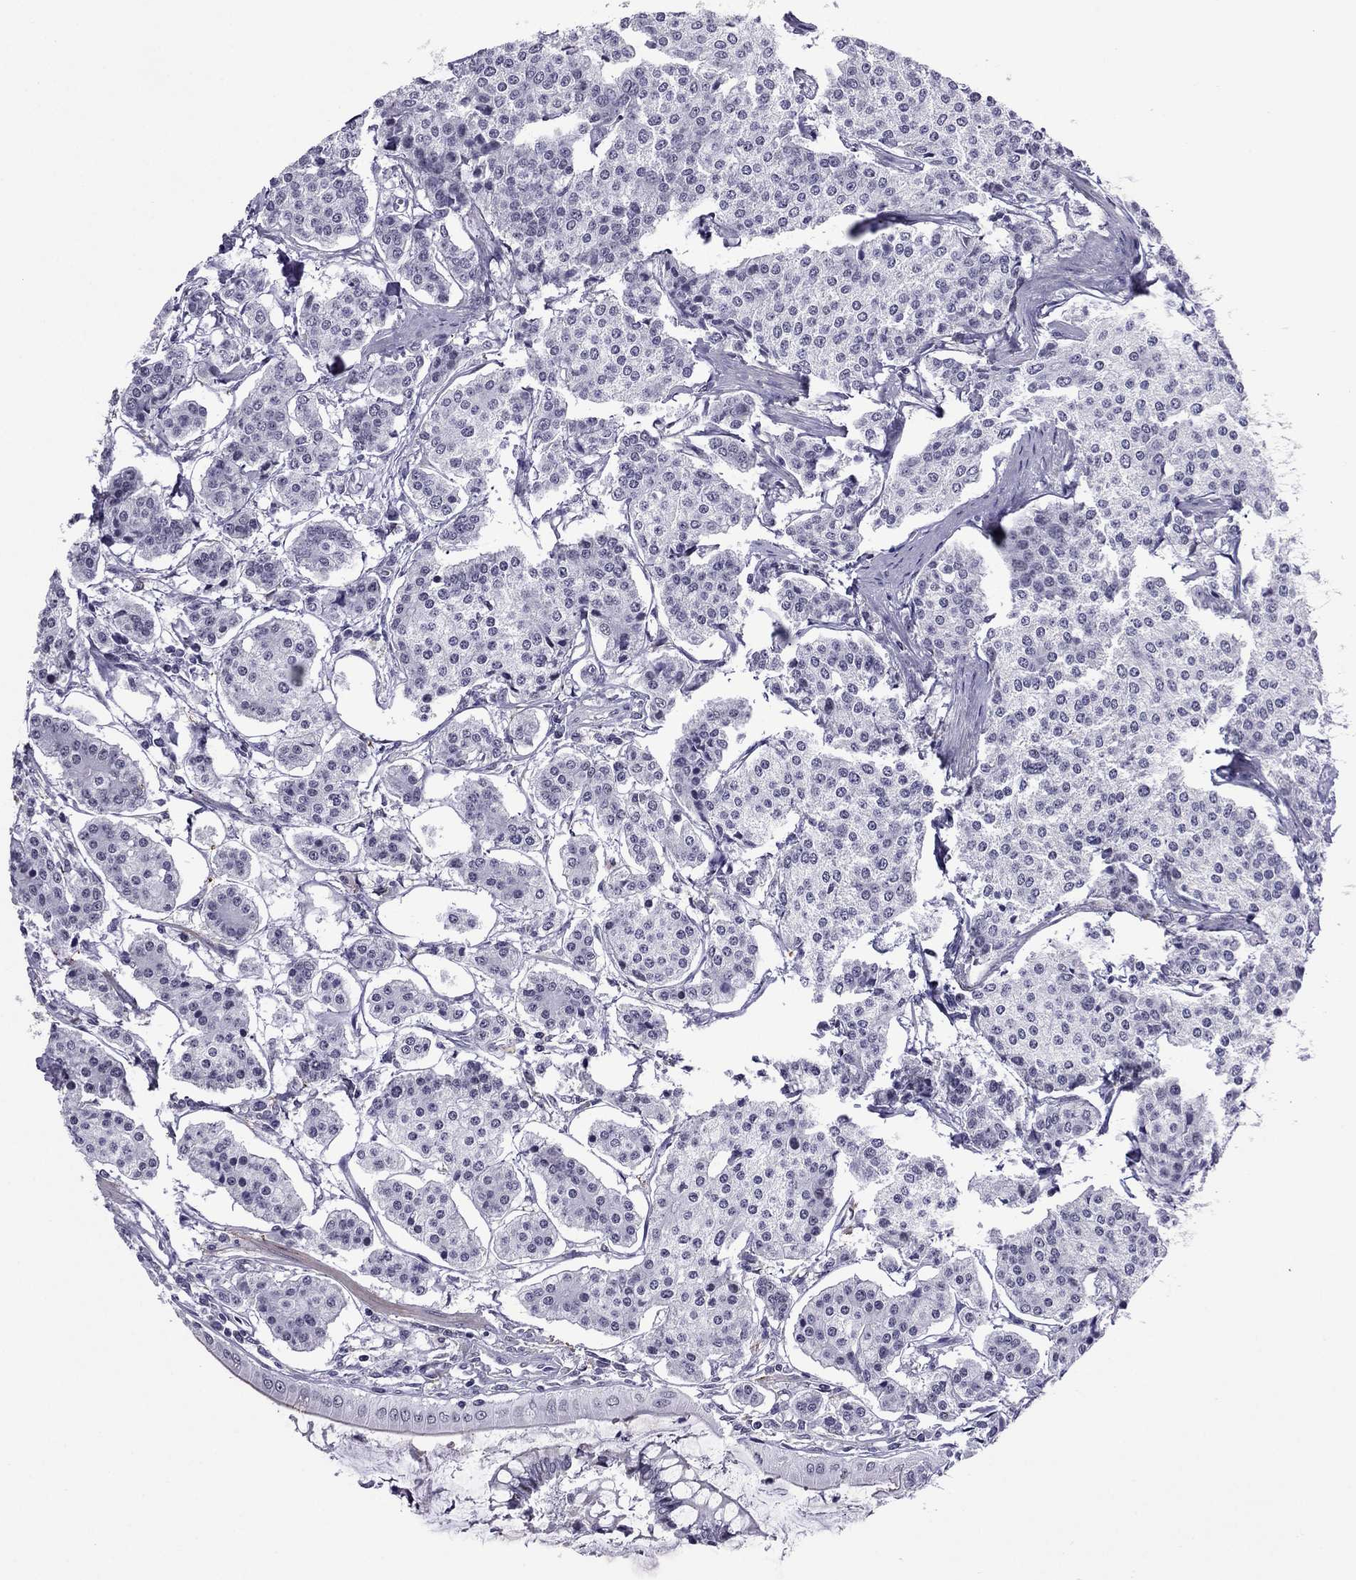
{"staining": {"intensity": "negative", "quantity": "none", "location": "none"}, "tissue": "carcinoid", "cell_type": "Tumor cells", "image_type": "cancer", "snomed": [{"axis": "morphology", "description": "Carcinoid, malignant, NOS"}, {"axis": "topography", "description": "Small intestine"}], "caption": "Immunohistochemistry image of carcinoid (malignant) stained for a protein (brown), which shows no positivity in tumor cells. Nuclei are stained in blue.", "gene": "ZNF646", "patient": {"sex": "female", "age": 65}}